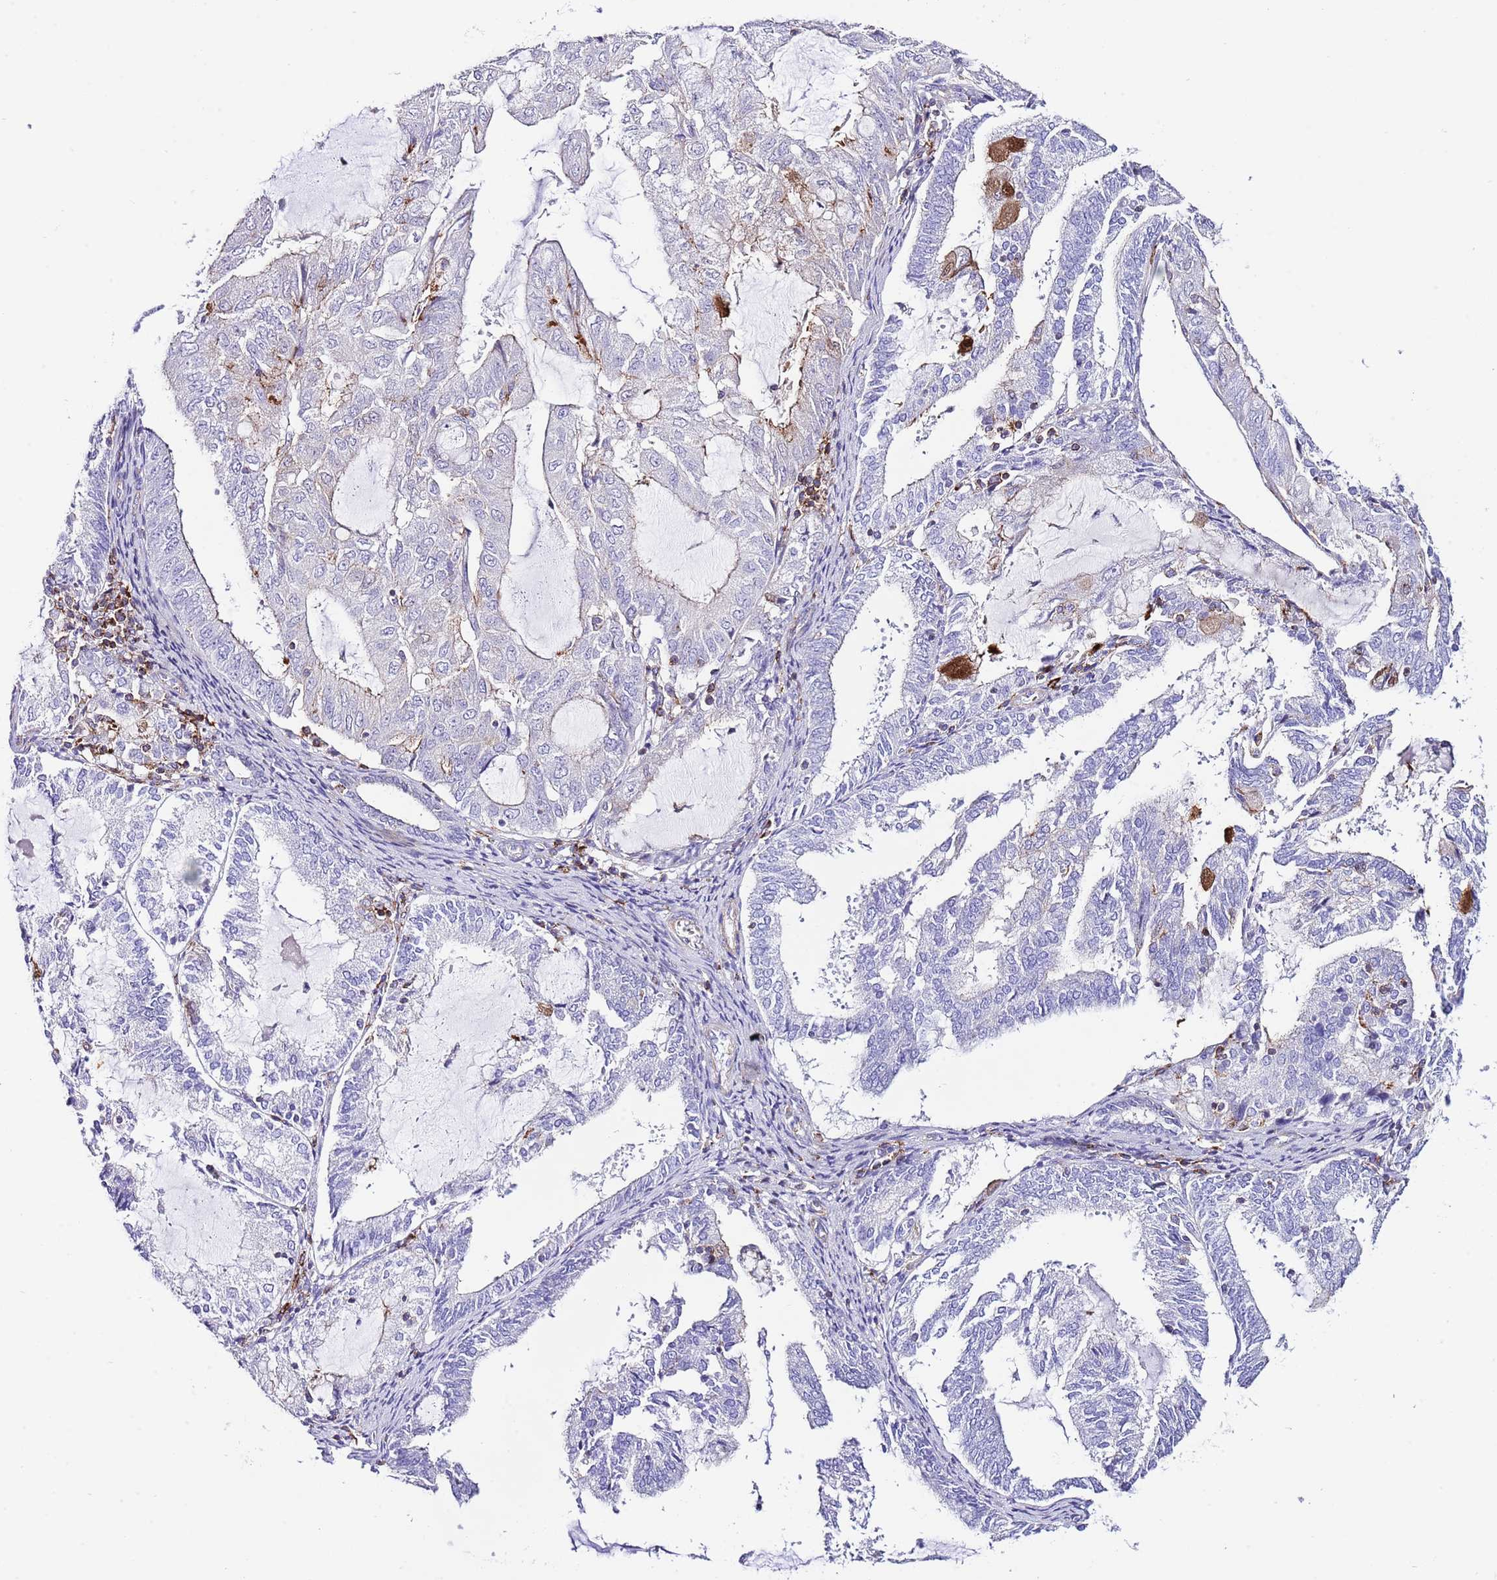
{"staining": {"intensity": "moderate", "quantity": "<25%", "location": "nuclear"}, "tissue": "endometrial cancer", "cell_type": "Tumor cells", "image_type": "cancer", "snomed": [{"axis": "morphology", "description": "Adenocarcinoma, NOS"}, {"axis": "topography", "description": "Endometrium"}], "caption": "A photomicrograph showing moderate nuclear expression in approximately <25% of tumor cells in endometrial adenocarcinoma, as visualized by brown immunohistochemical staining.", "gene": "ALDH3A1", "patient": {"sex": "female", "age": 81}}